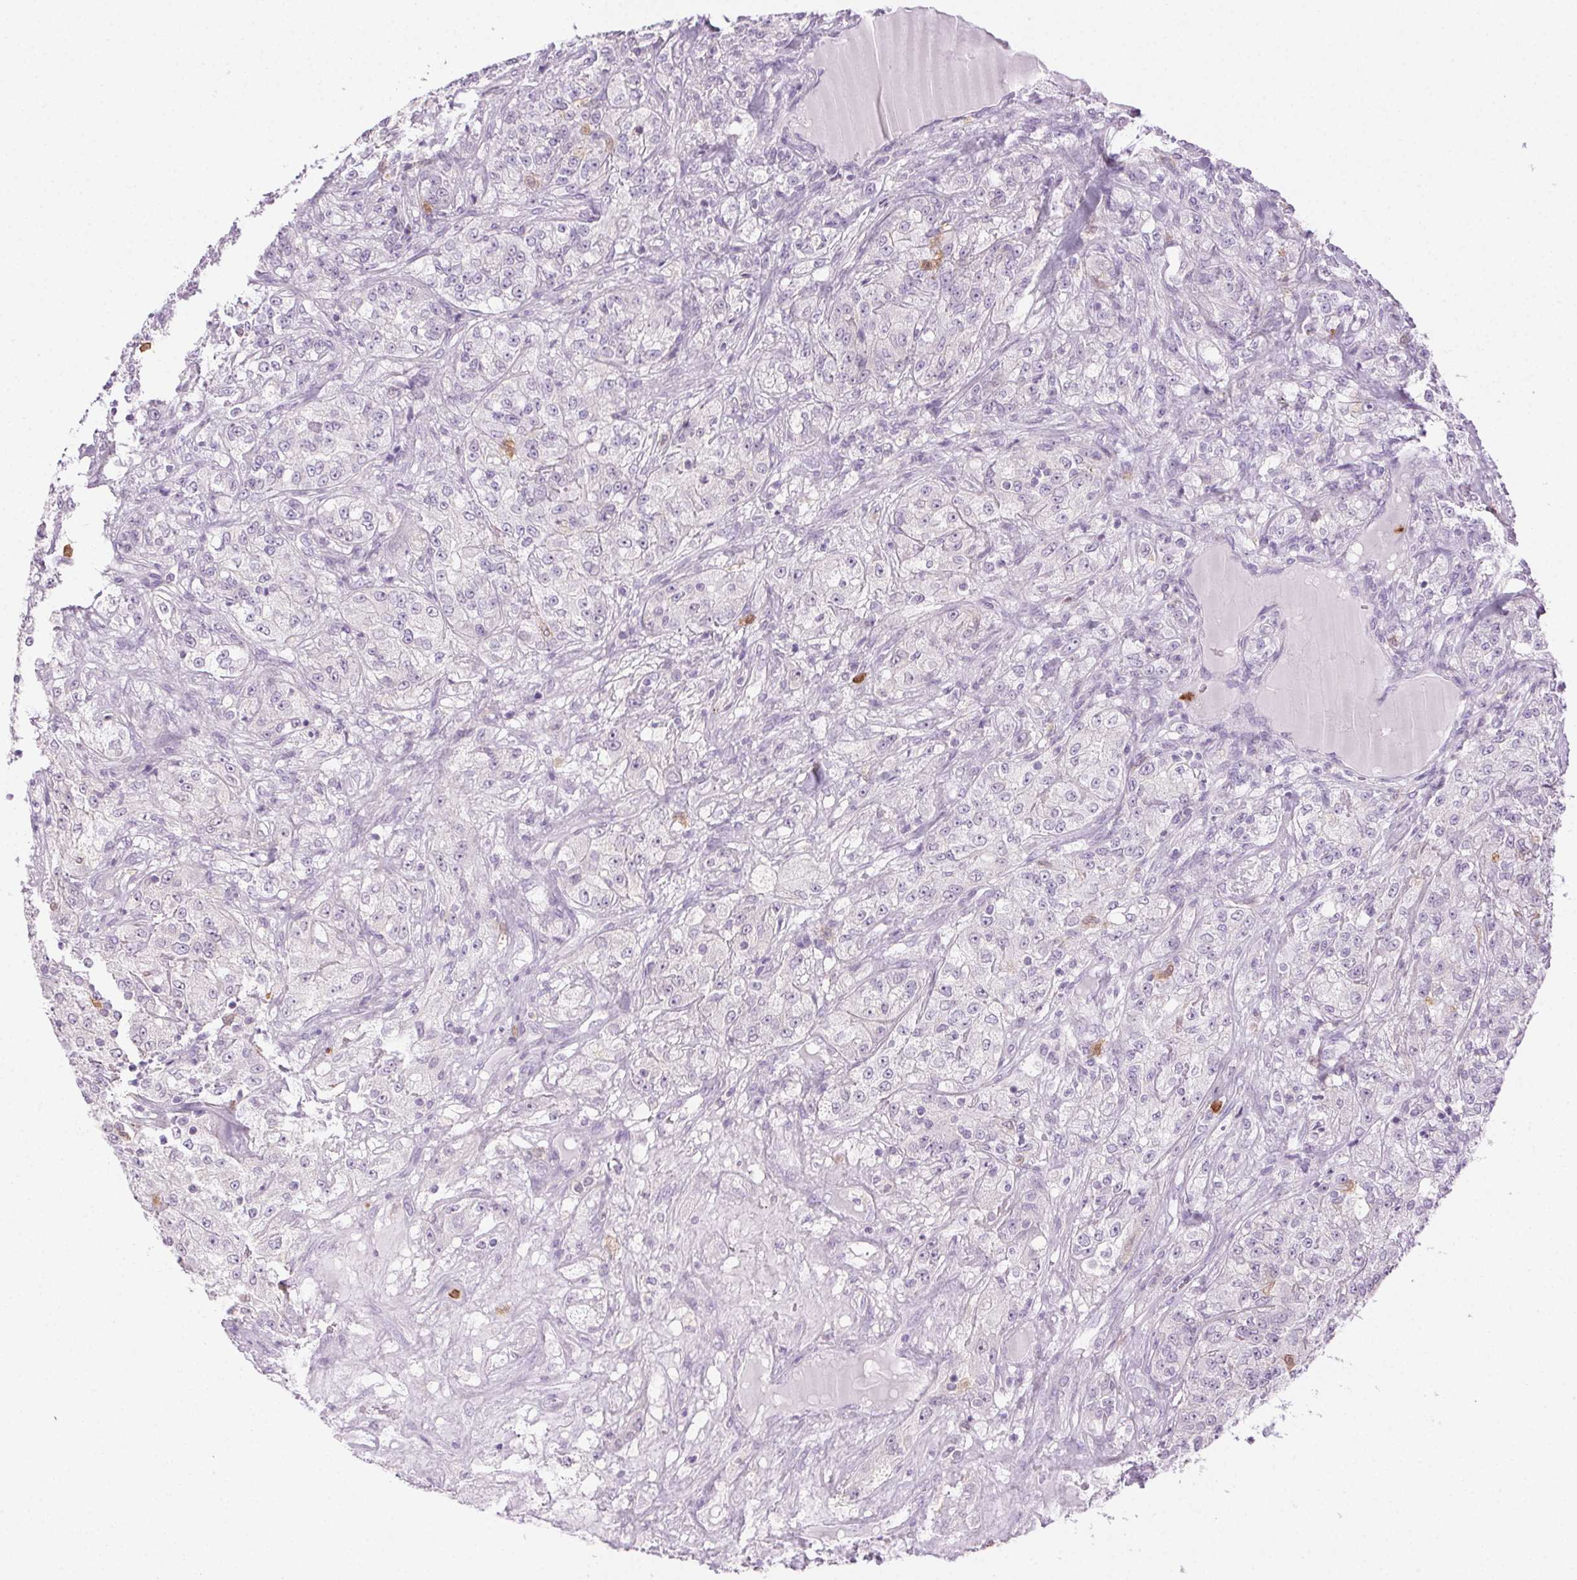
{"staining": {"intensity": "negative", "quantity": "none", "location": "none"}, "tissue": "renal cancer", "cell_type": "Tumor cells", "image_type": "cancer", "snomed": [{"axis": "morphology", "description": "Adenocarcinoma, NOS"}, {"axis": "topography", "description": "Kidney"}], "caption": "The IHC image has no significant staining in tumor cells of adenocarcinoma (renal) tissue.", "gene": "TMEM45A", "patient": {"sex": "female", "age": 63}}